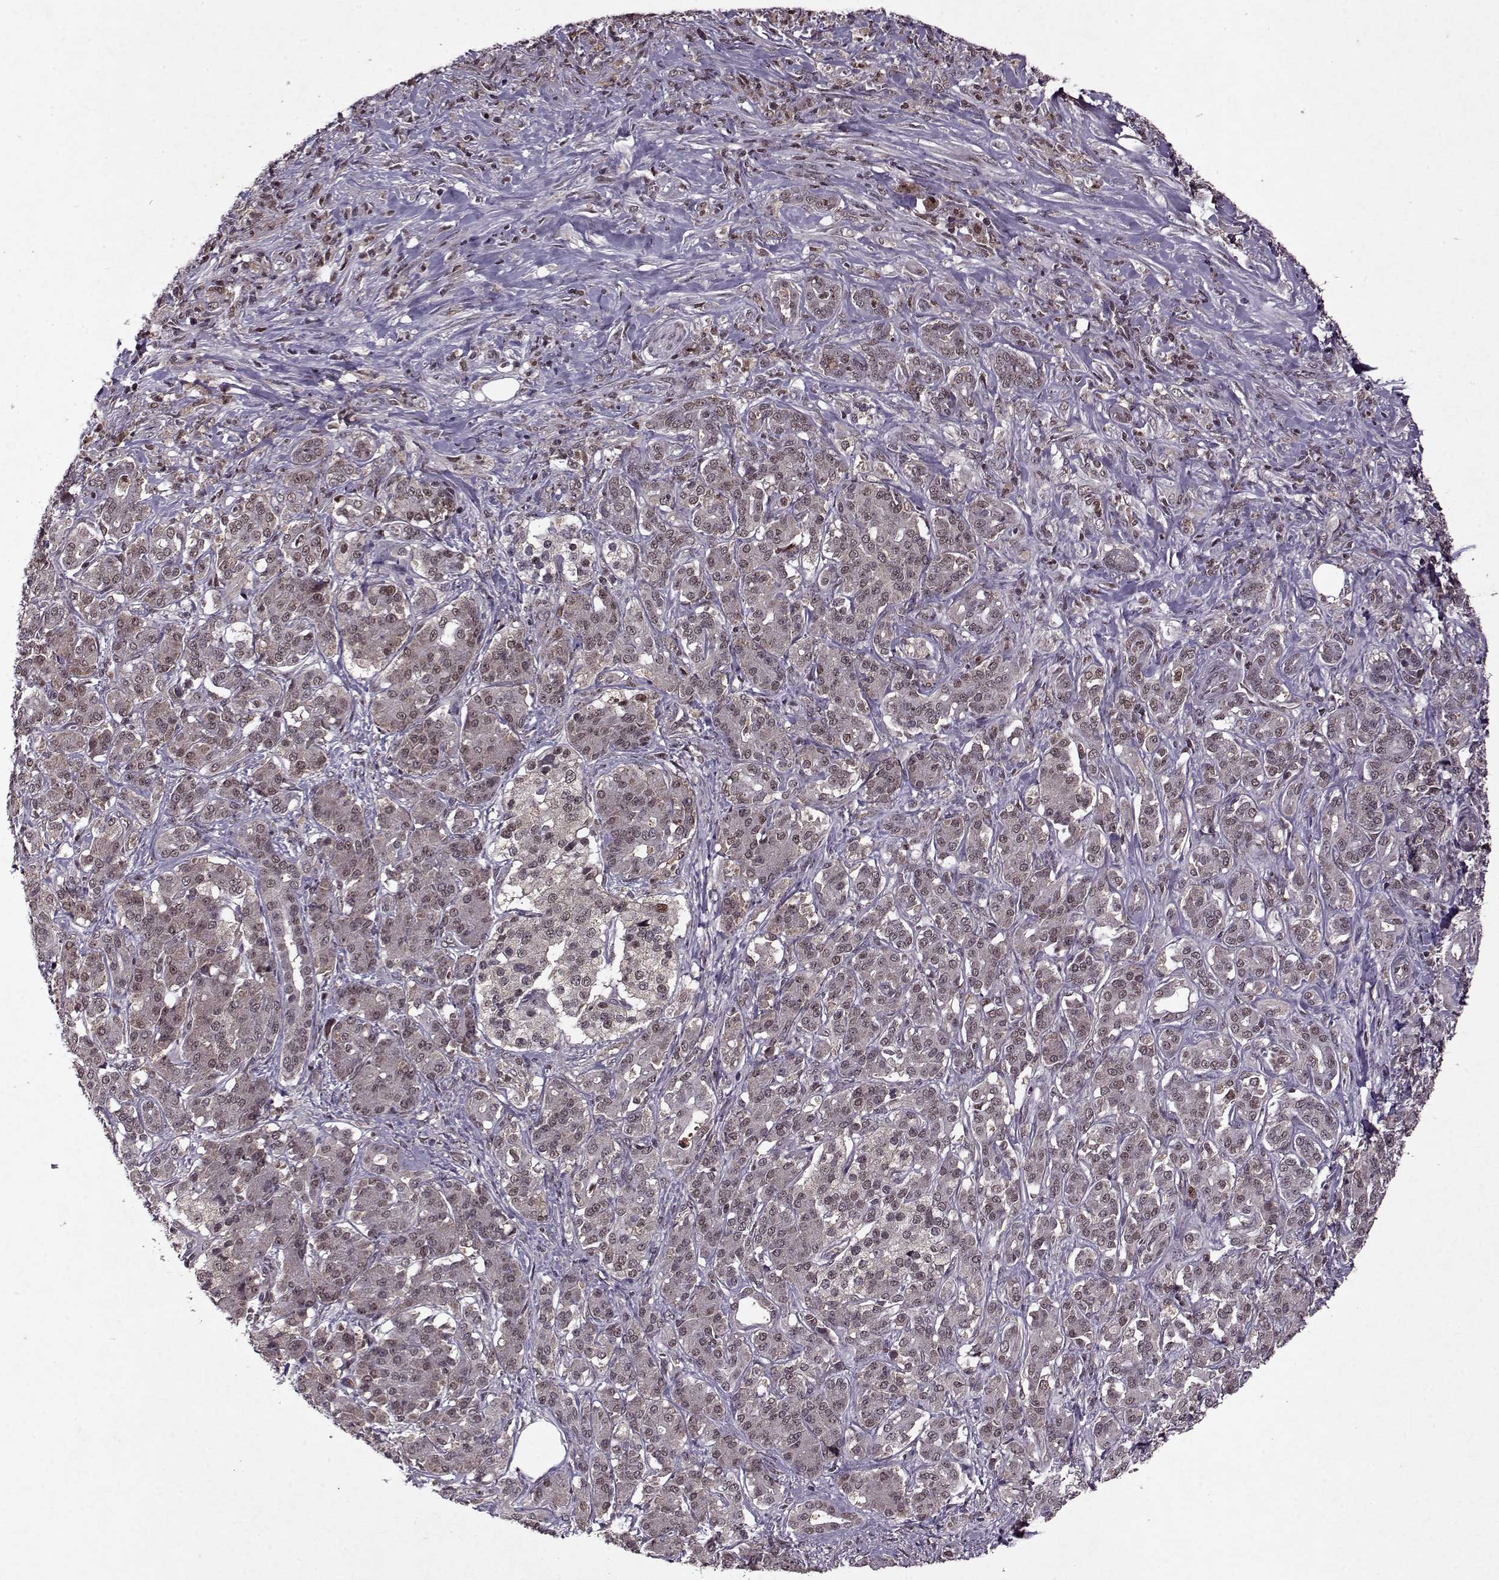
{"staining": {"intensity": "weak", "quantity": ">75%", "location": "nuclear"}, "tissue": "pancreatic cancer", "cell_type": "Tumor cells", "image_type": "cancer", "snomed": [{"axis": "morphology", "description": "Normal tissue, NOS"}, {"axis": "morphology", "description": "Inflammation, NOS"}, {"axis": "morphology", "description": "Adenocarcinoma, NOS"}, {"axis": "topography", "description": "Pancreas"}], "caption": "Adenocarcinoma (pancreatic) stained for a protein displays weak nuclear positivity in tumor cells.", "gene": "PSMA7", "patient": {"sex": "male", "age": 57}}